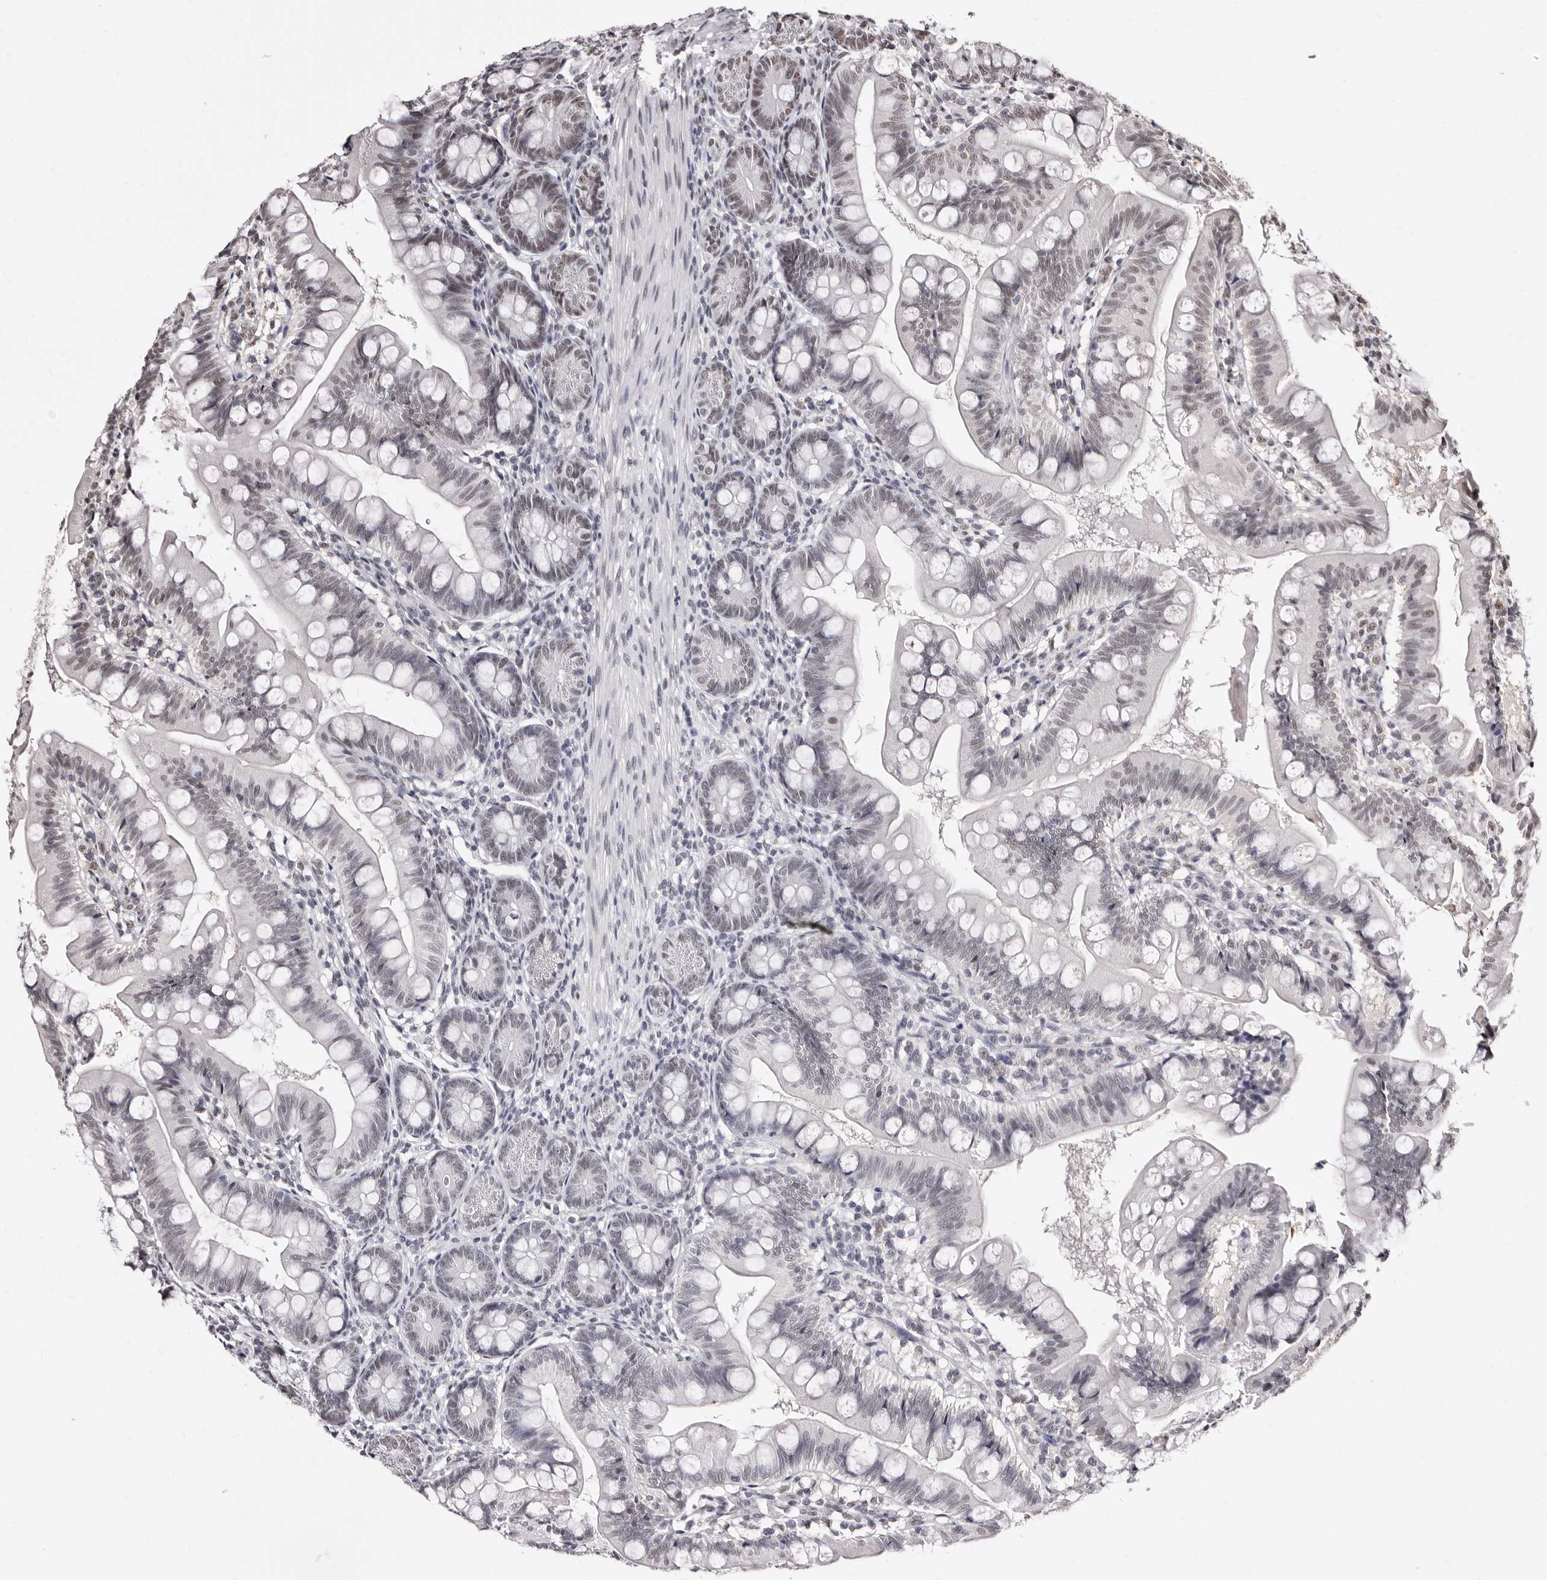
{"staining": {"intensity": "weak", "quantity": "25%-75%", "location": "nuclear"}, "tissue": "small intestine", "cell_type": "Glandular cells", "image_type": "normal", "snomed": [{"axis": "morphology", "description": "Normal tissue, NOS"}, {"axis": "topography", "description": "Small intestine"}], "caption": "IHC histopathology image of benign small intestine: human small intestine stained using IHC exhibits low levels of weak protein expression localized specifically in the nuclear of glandular cells, appearing as a nuclear brown color.", "gene": "ANAPC11", "patient": {"sex": "male", "age": 7}}